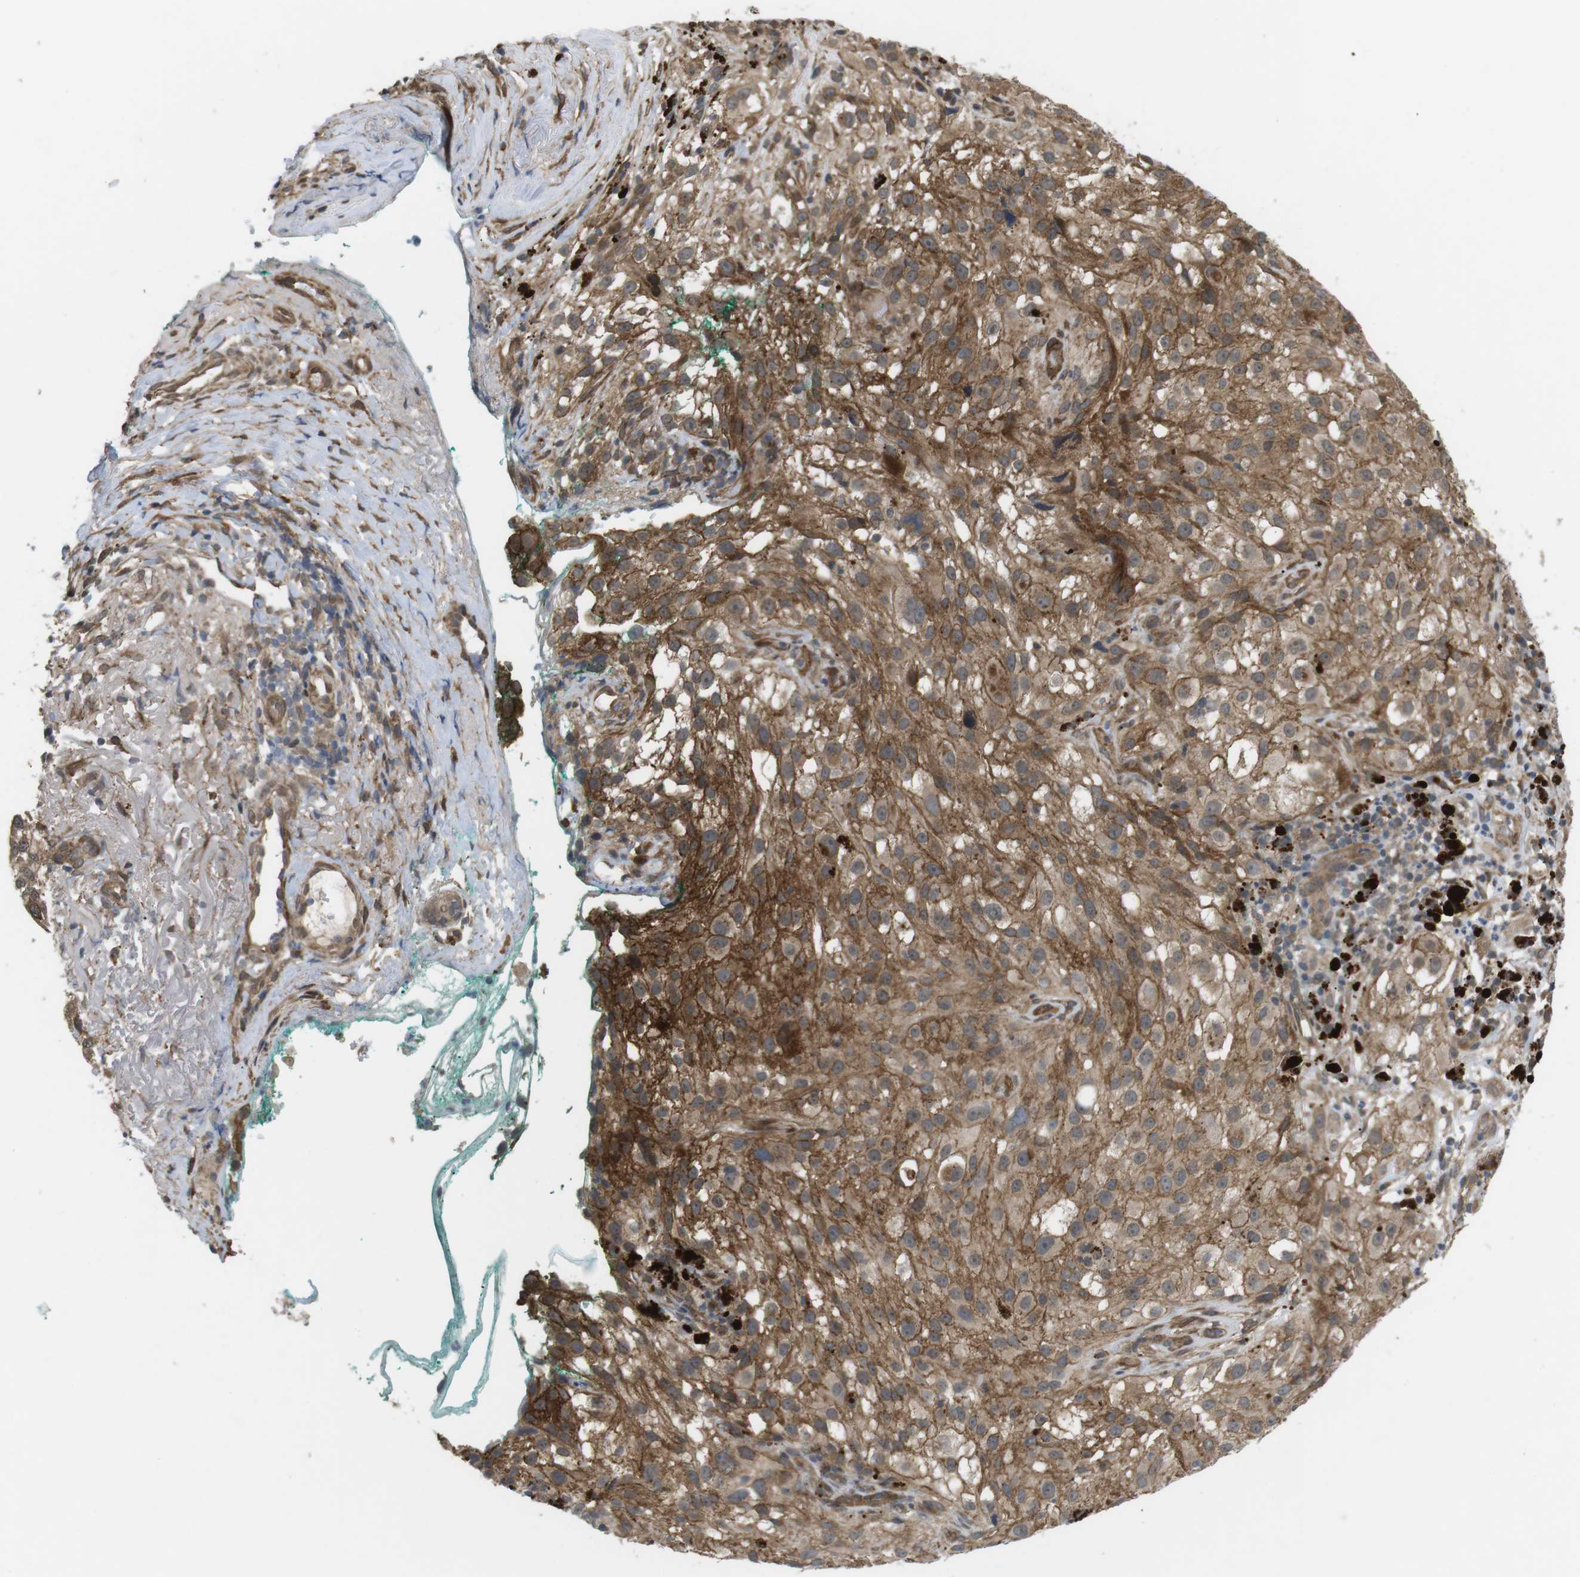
{"staining": {"intensity": "moderate", "quantity": ">75%", "location": "cytoplasmic/membranous"}, "tissue": "melanoma", "cell_type": "Tumor cells", "image_type": "cancer", "snomed": [{"axis": "morphology", "description": "Necrosis, NOS"}, {"axis": "morphology", "description": "Malignant melanoma, NOS"}, {"axis": "topography", "description": "Skin"}], "caption": "Immunohistochemistry photomicrograph of malignant melanoma stained for a protein (brown), which demonstrates medium levels of moderate cytoplasmic/membranous positivity in approximately >75% of tumor cells.", "gene": "KANK2", "patient": {"sex": "female", "age": 87}}